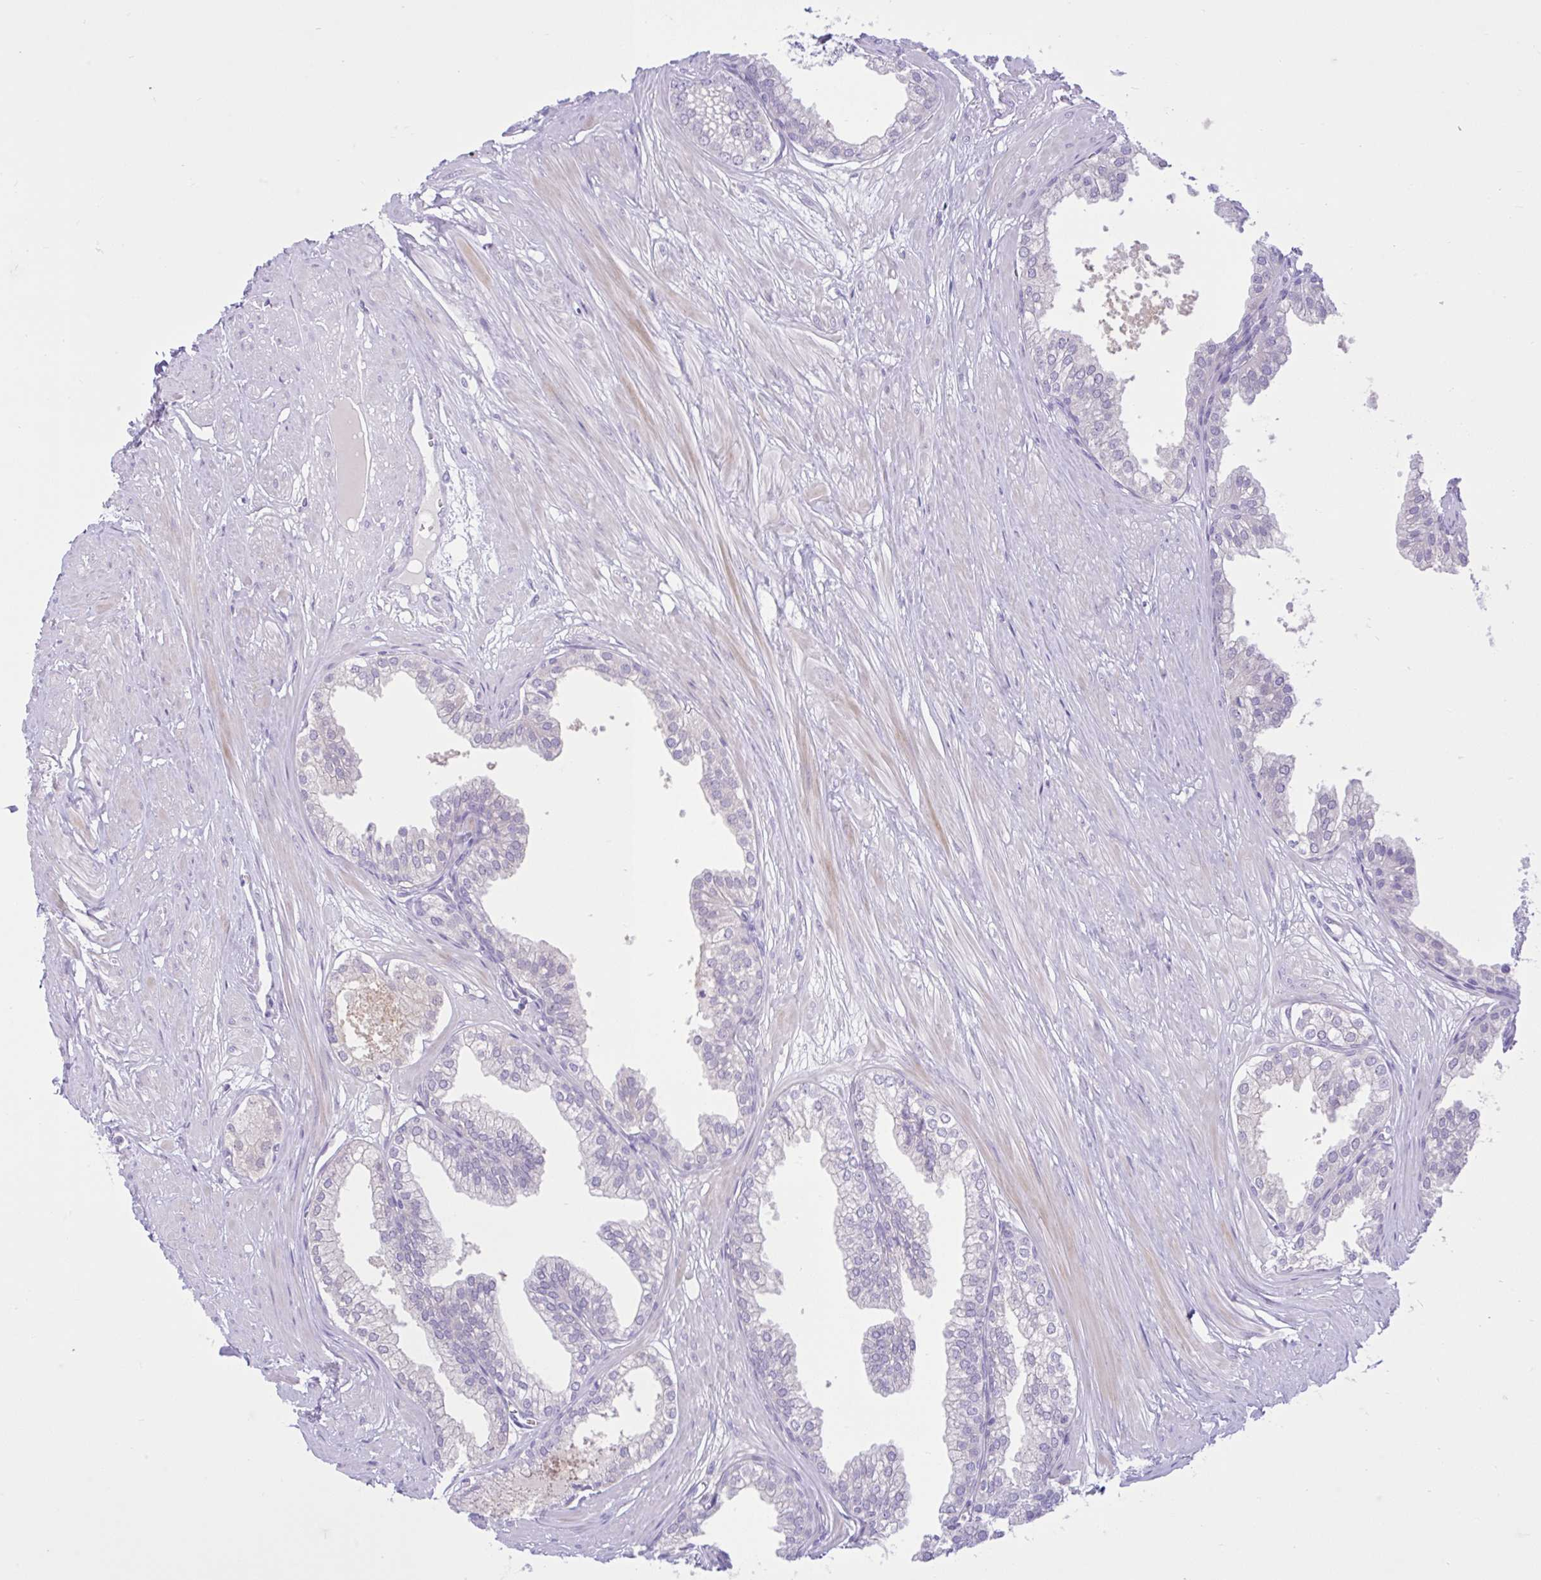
{"staining": {"intensity": "negative", "quantity": "none", "location": "none"}, "tissue": "prostate", "cell_type": "Glandular cells", "image_type": "normal", "snomed": [{"axis": "morphology", "description": "Normal tissue, NOS"}, {"axis": "topography", "description": "Prostate"}, {"axis": "topography", "description": "Peripheral nerve tissue"}], "caption": "Micrograph shows no protein expression in glandular cells of unremarkable prostate.", "gene": "ZNF101", "patient": {"sex": "male", "age": 55}}